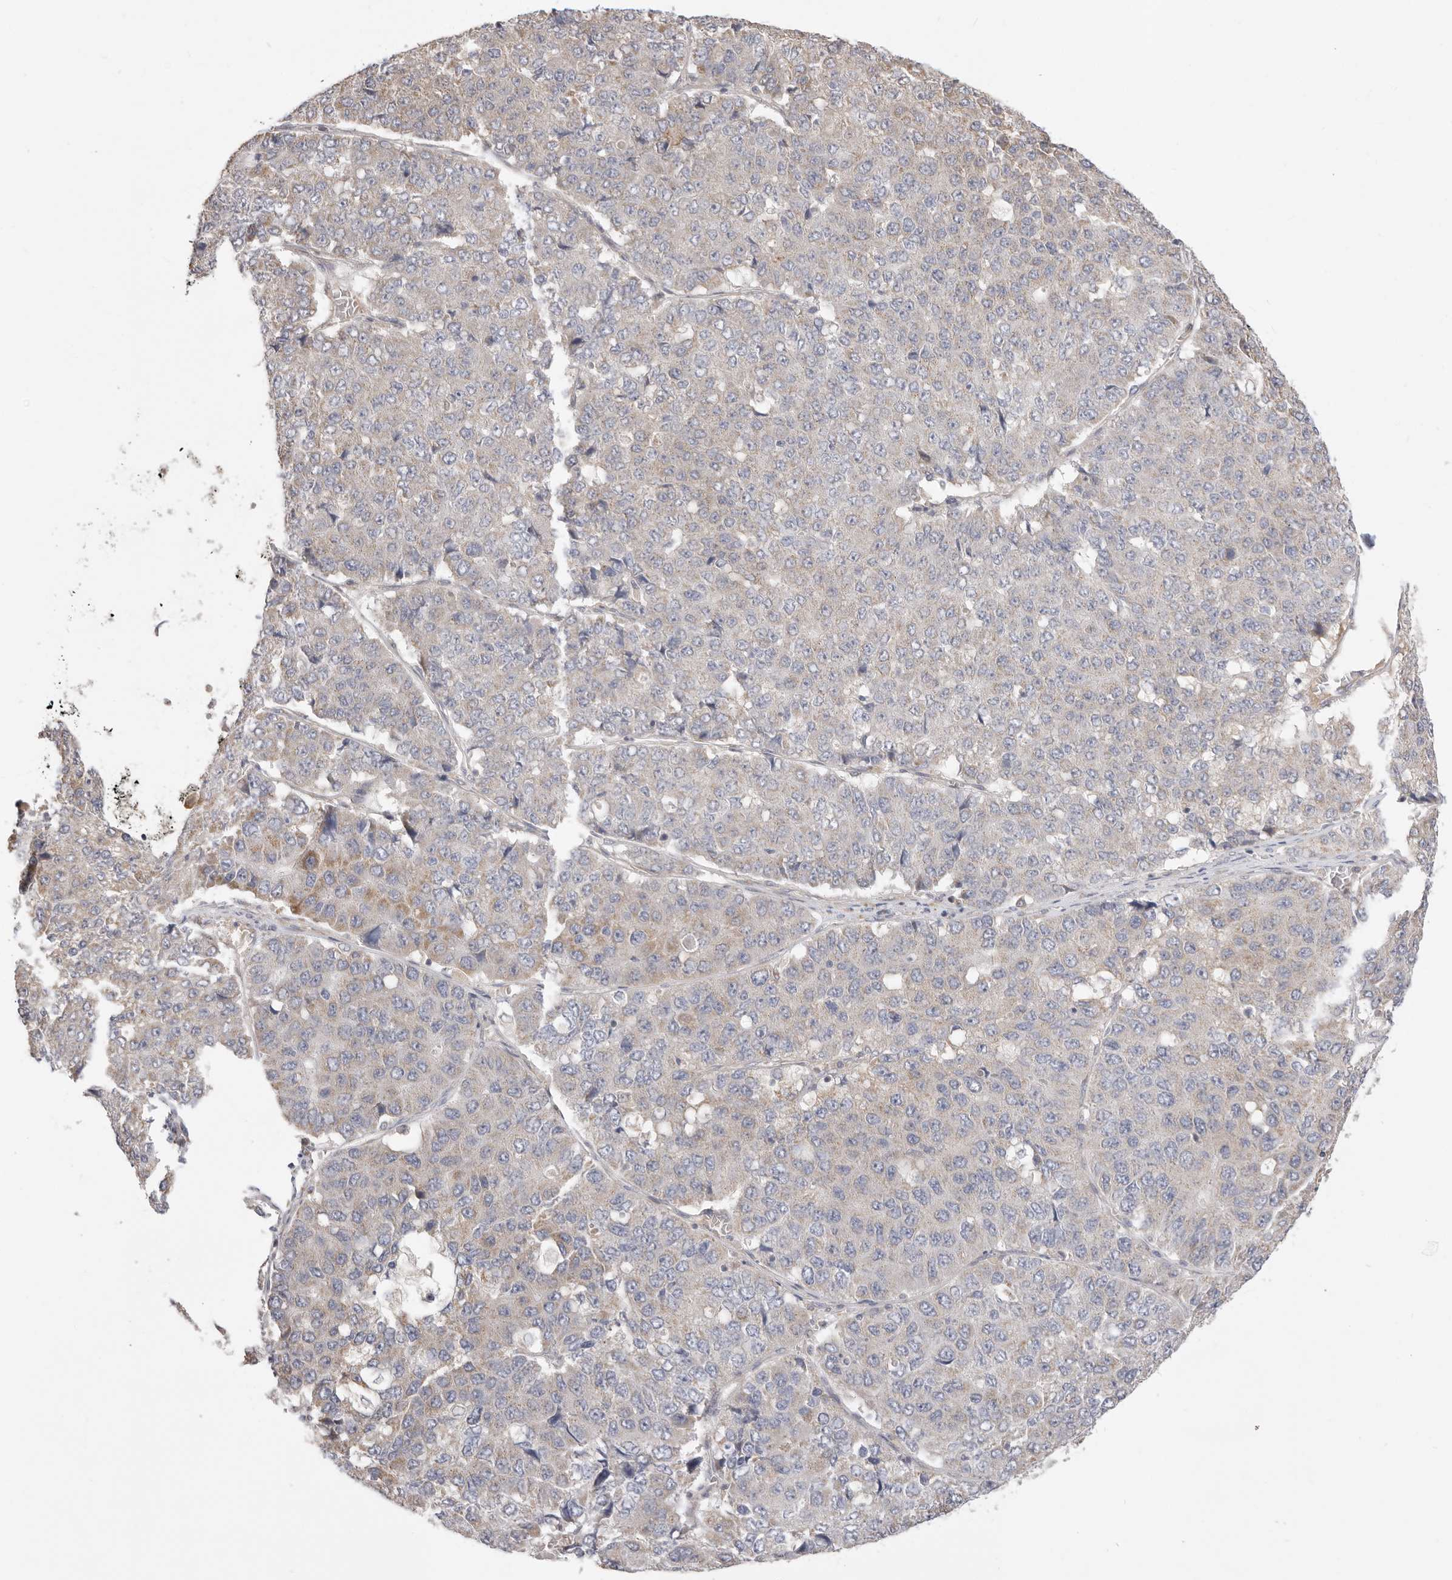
{"staining": {"intensity": "weak", "quantity": "<25%", "location": "cytoplasmic/membranous"}, "tissue": "pancreatic cancer", "cell_type": "Tumor cells", "image_type": "cancer", "snomed": [{"axis": "morphology", "description": "Adenocarcinoma, NOS"}, {"axis": "topography", "description": "Pancreas"}], "caption": "Pancreatic cancer (adenocarcinoma) was stained to show a protein in brown. There is no significant staining in tumor cells.", "gene": "USH1C", "patient": {"sex": "male", "age": 50}}